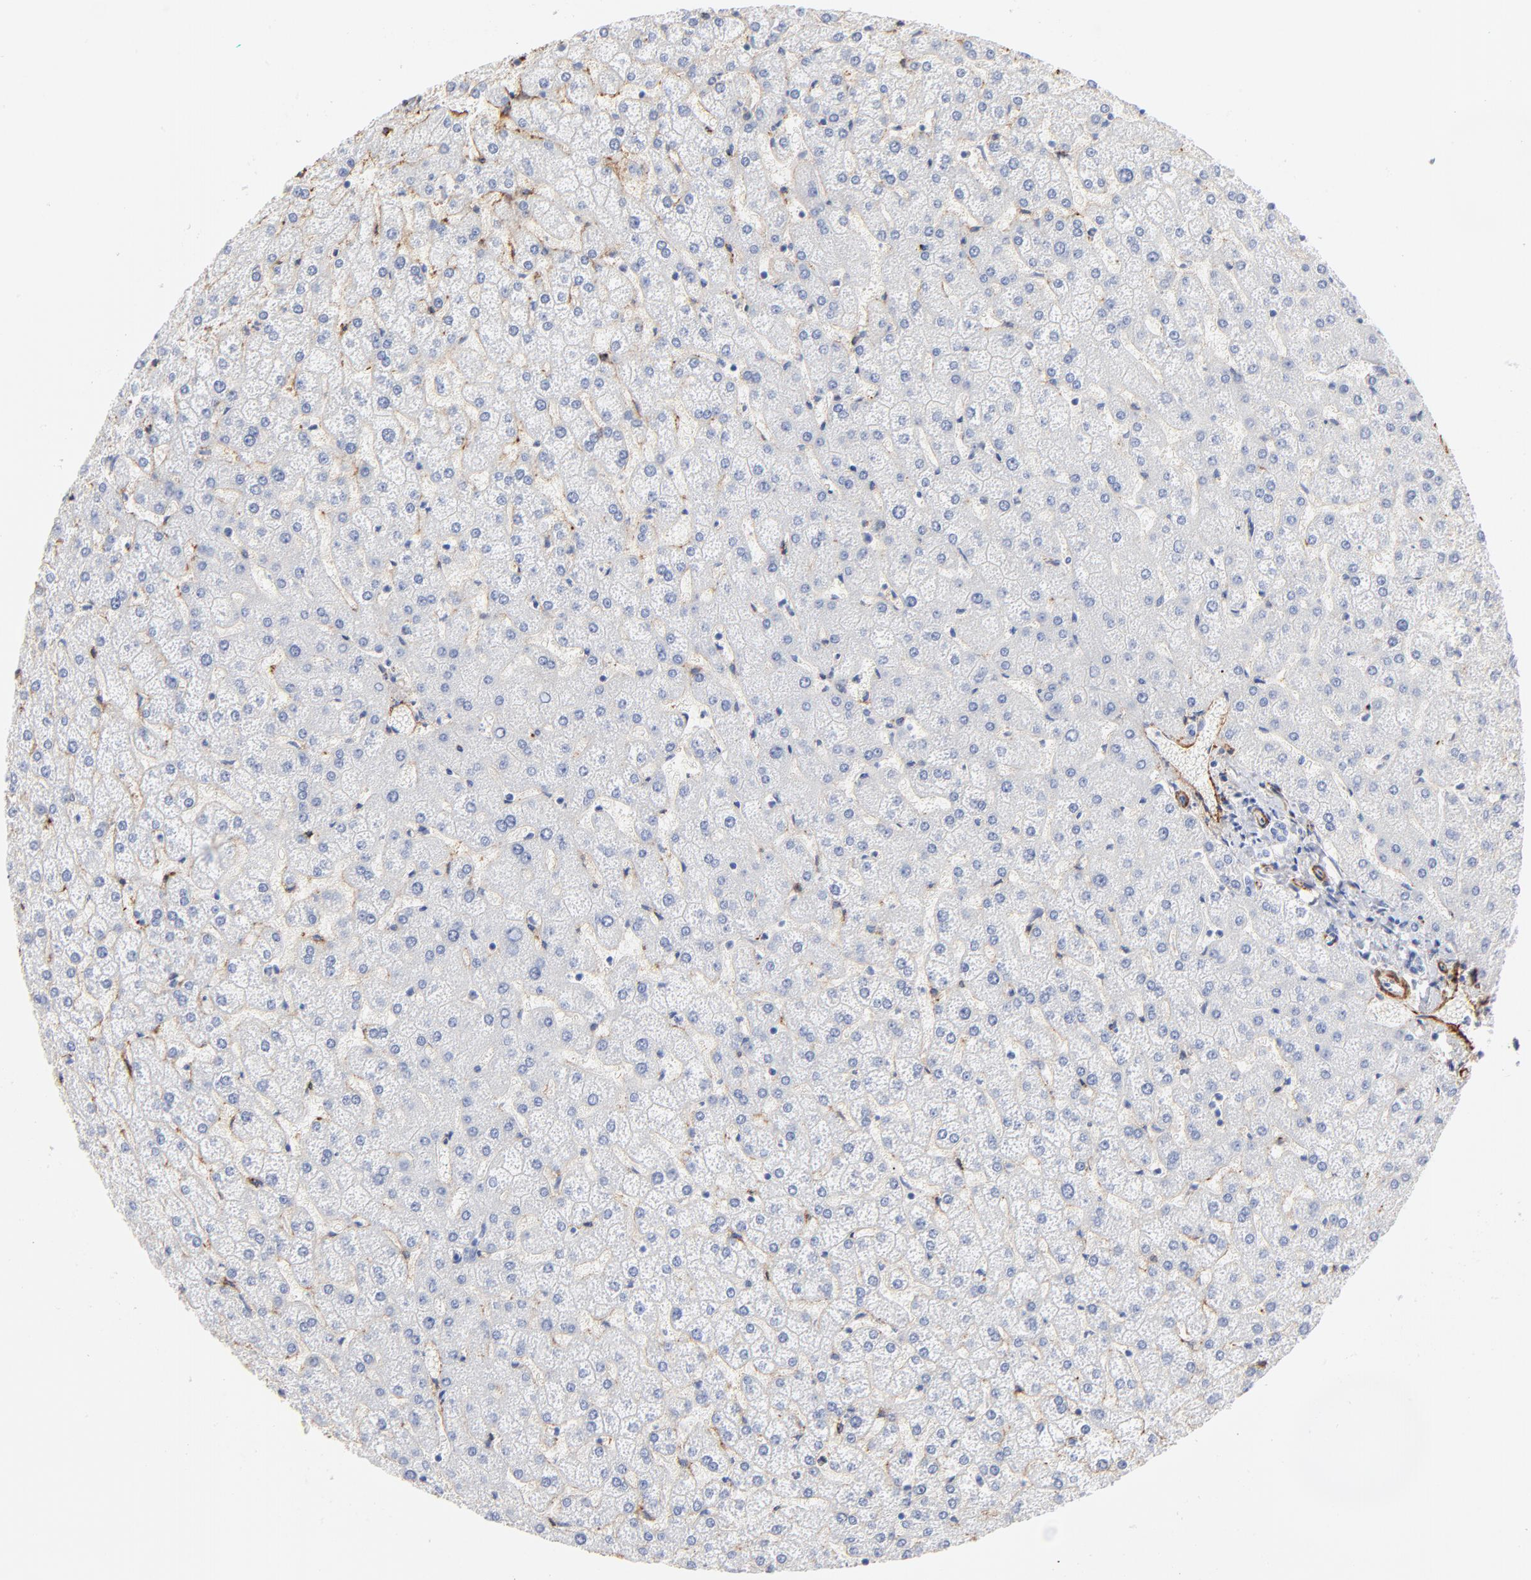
{"staining": {"intensity": "negative", "quantity": "none", "location": "none"}, "tissue": "liver", "cell_type": "Cholangiocytes", "image_type": "normal", "snomed": [{"axis": "morphology", "description": "Normal tissue, NOS"}, {"axis": "topography", "description": "Liver"}], "caption": "Immunohistochemistry (IHC) image of benign liver: liver stained with DAB (3,3'-diaminobenzidine) shows no significant protein expression in cholangiocytes. (DAB (3,3'-diaminobenzidine) immunohistochemistry, high magnification).", "gene": "AGTR1", "patient": {"sex": "female", "age": 32}}